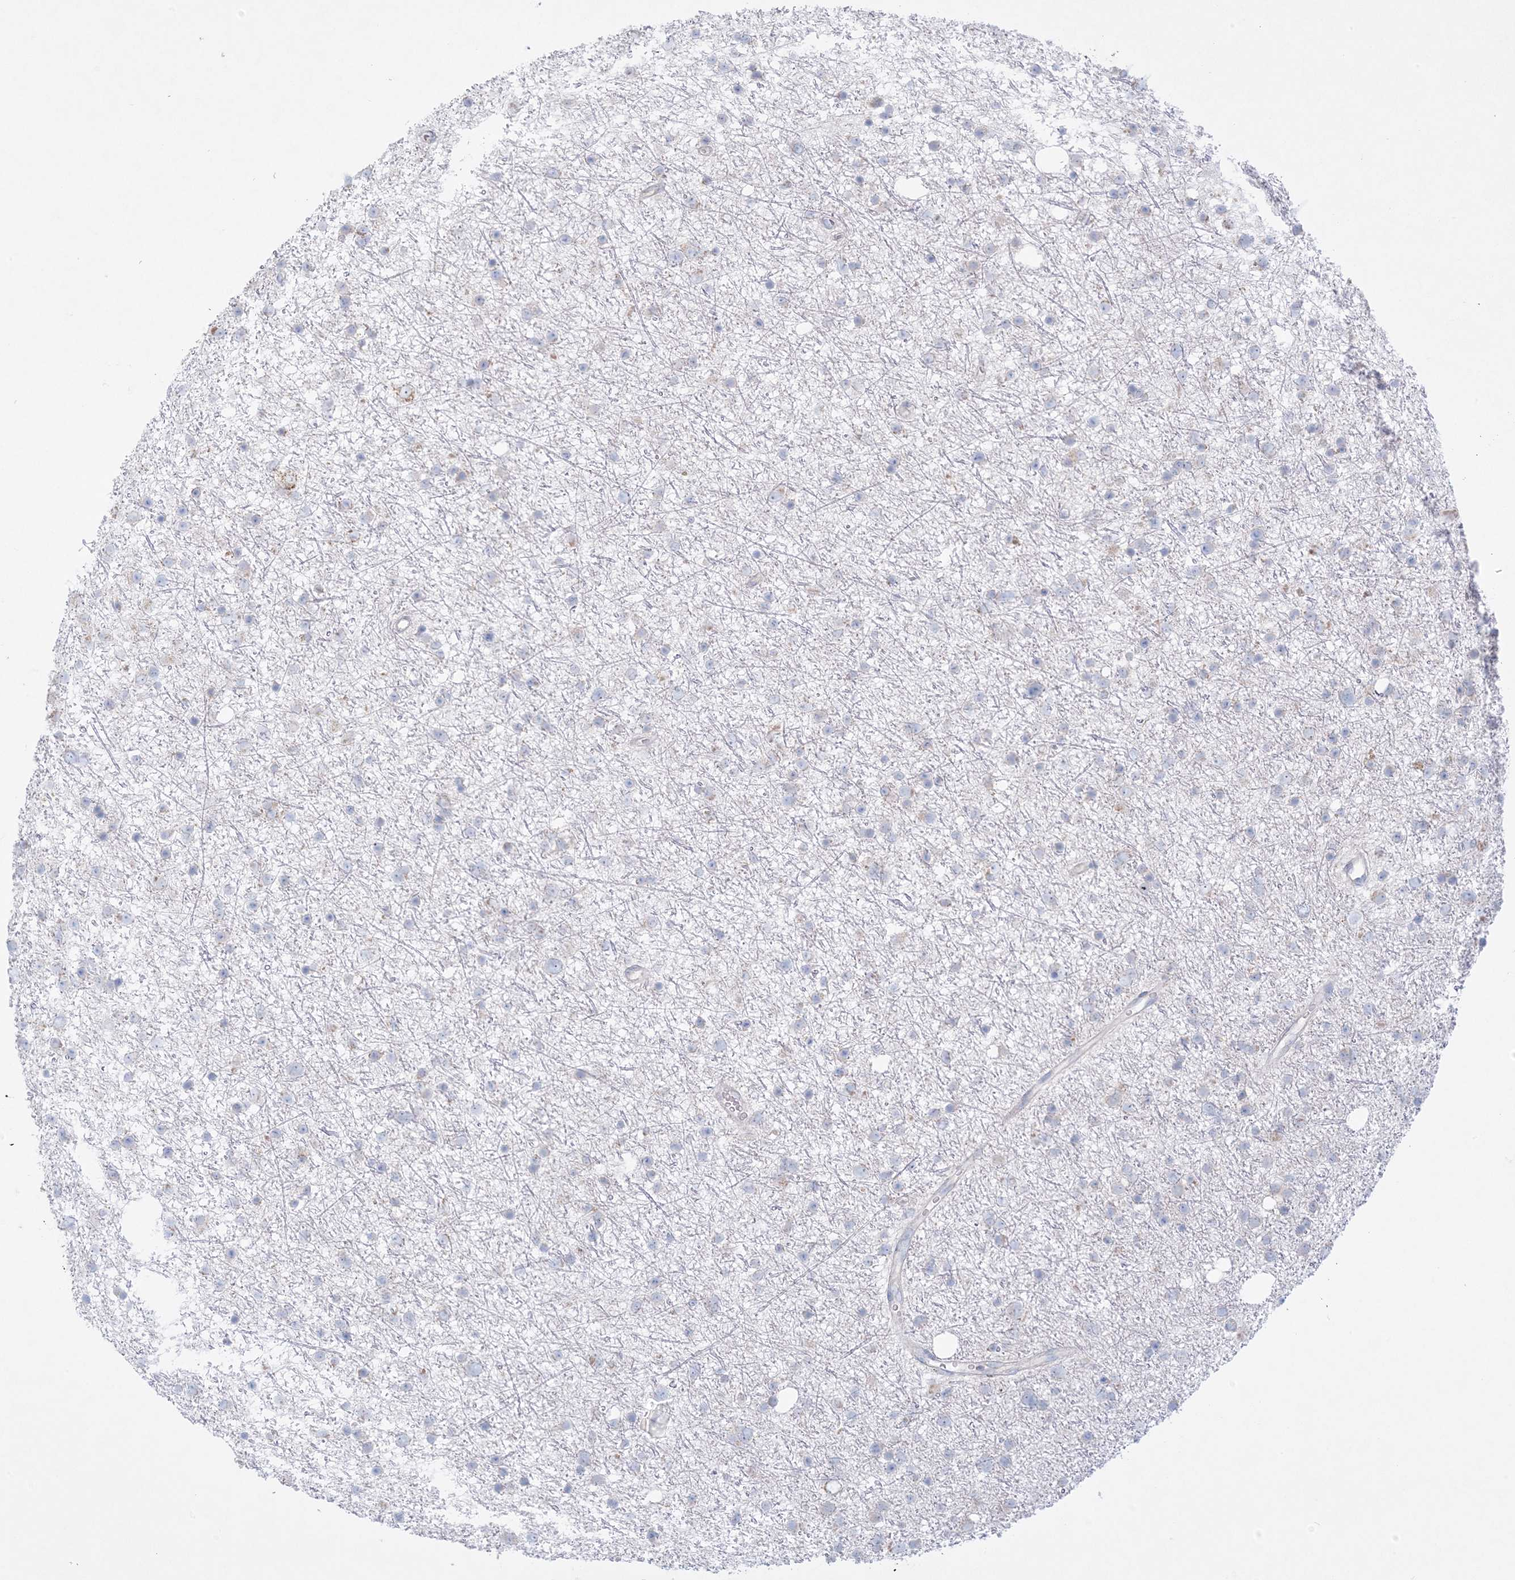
{"staining": {"intensity": "negative", "quantity": "none", "location": "none"}, "tissue": "glioma", "cell_type": "Tumor cells", "image_type": "cancer", "snomed": [{"axis": "morphology", "description": "Glioma, malignant, Low grade"}, {"axis": "topography", "description": "Cerebral cortex"}], "caption": "The immunohistochemistry (IHC) micrograph has no significant staining in tumor cells of malignant glioma (low-grade) tissue.", "gene": "KCTD6", "patient": {"sex": "female", "age": 39}}